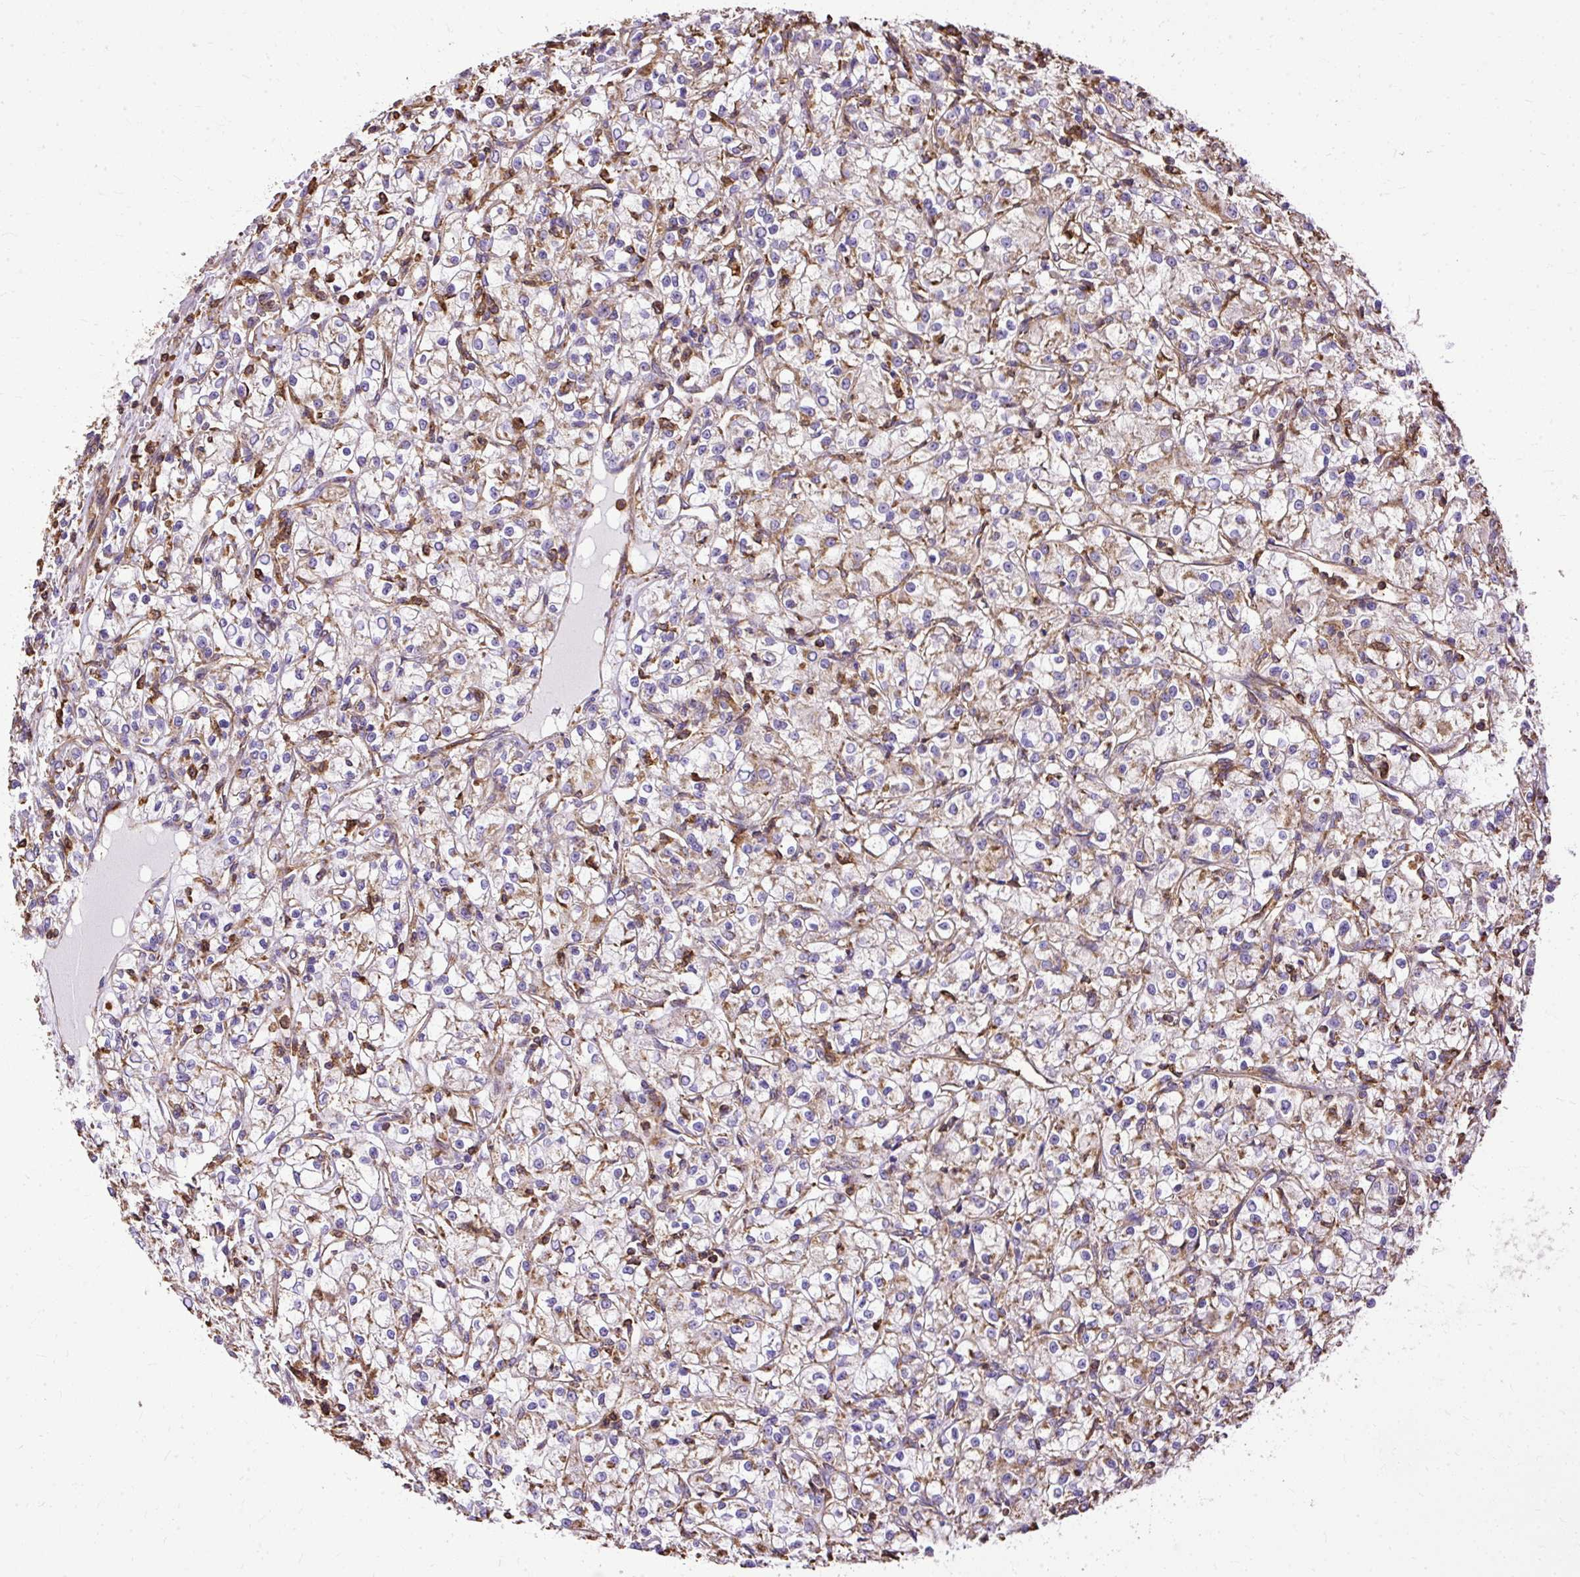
{"staining": {"intensity": "negative", "quantity": "none", "location": "none"}, "tissue": "renal cancer", "cell_type": "Tumor cells", "image_type": "cancer", "snomed": [{"axis": "morphology", "description": "Adenocarcinoma, NOS"}, {"axis": "topography", "description": "Kidney"}], "caption": "This is an IHC photomicrograph of adenocarcinoma (renal). There is no expression in tumor cells.", "gene": "KLHL11", "patient": {"sex": "female", "age": 59}}